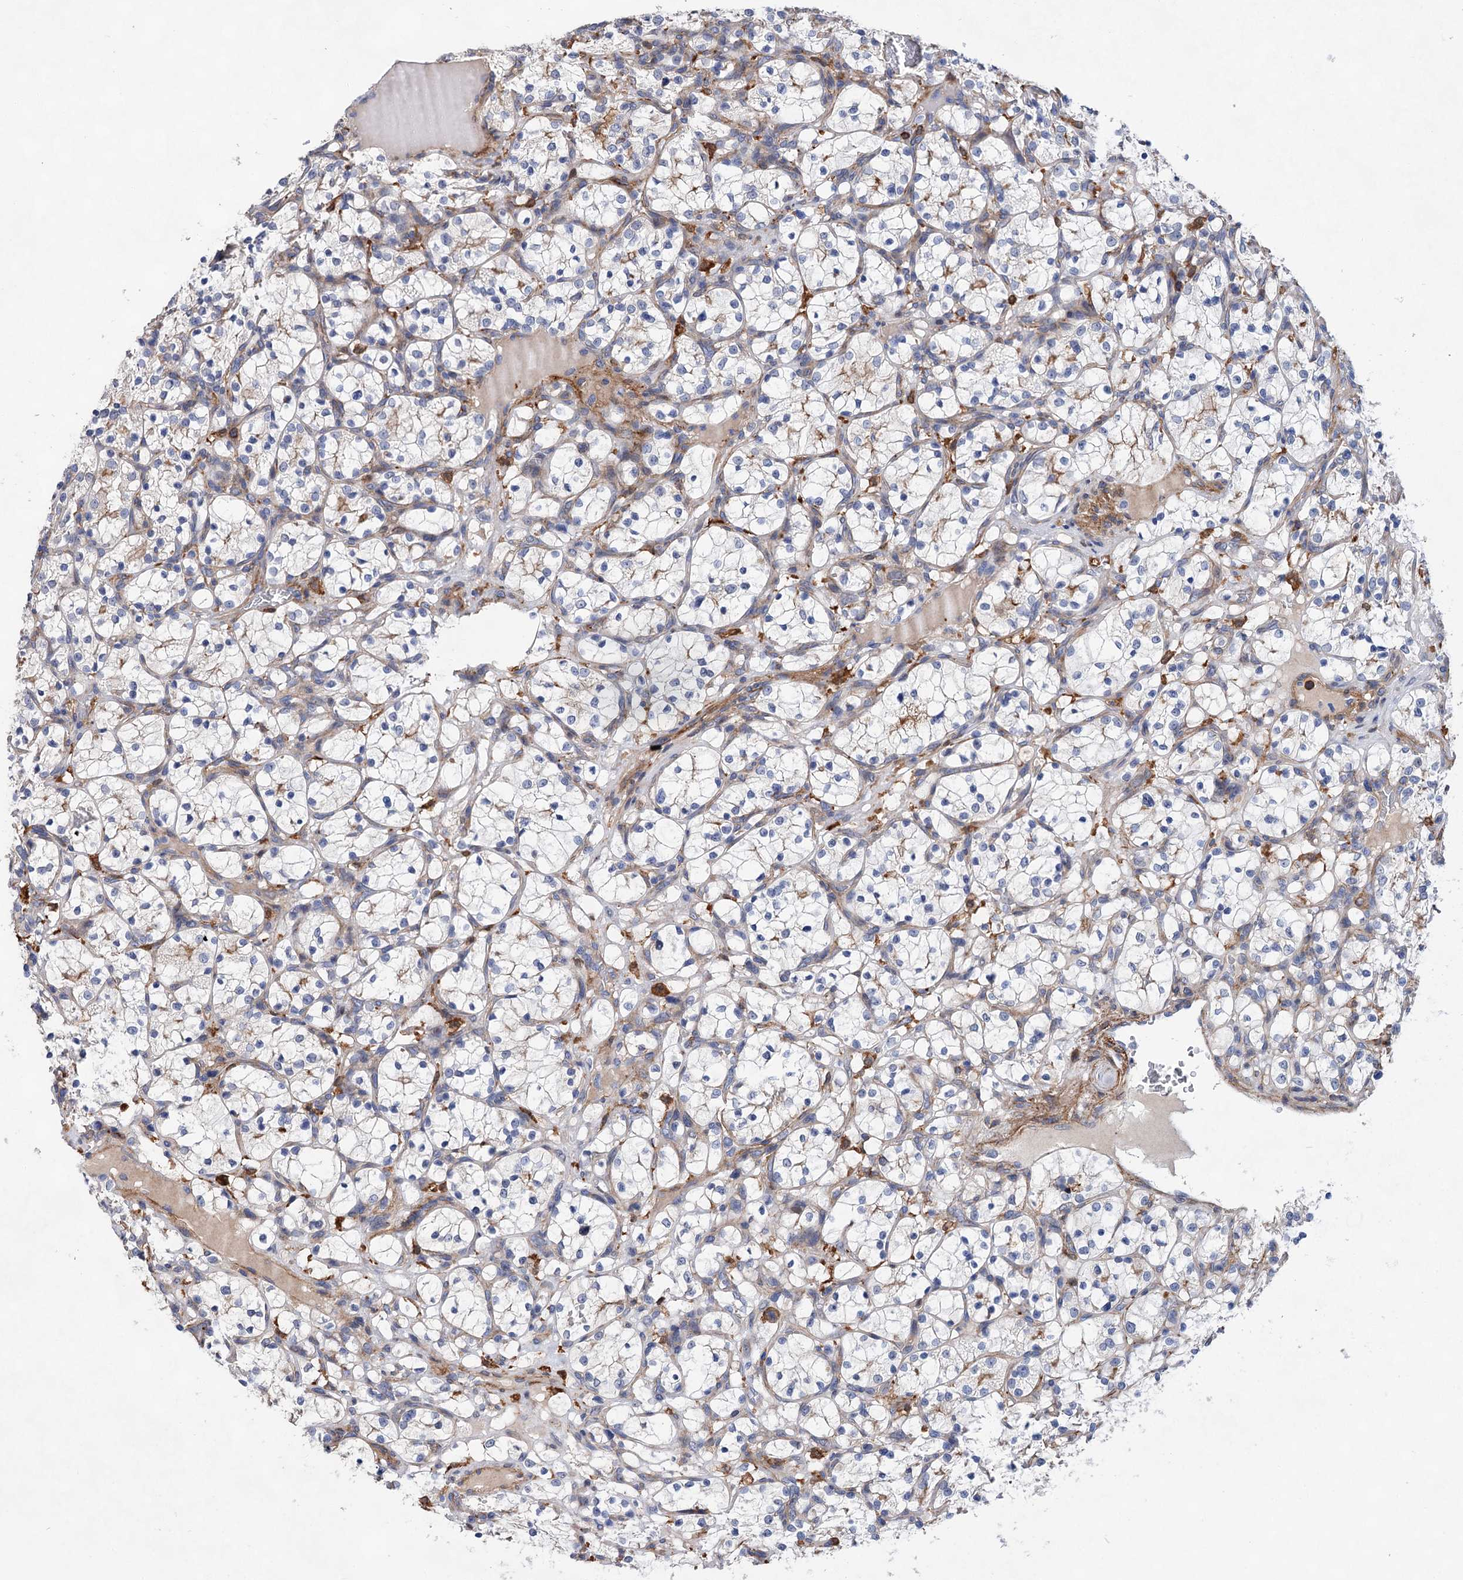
{"staining": {"intensity": "negative", "quantity": "none", "location": "none"}, "tissue": "renal cancer", "cell_type": "Tumor cells", "image_type": "cancer", "snomed": [{"axis": "morphology", "description": "Adenocarcinoma, NOS"}, {"axis": "topography", "description": "Kidney"}], "caption": "Immunohistochemistry histopathology image of human renal cancer stained for a protein (brown), which displays no positivity in tumor cells.", "gene": "TMTC3", "patient": {"sex": "female", "age": 69}}